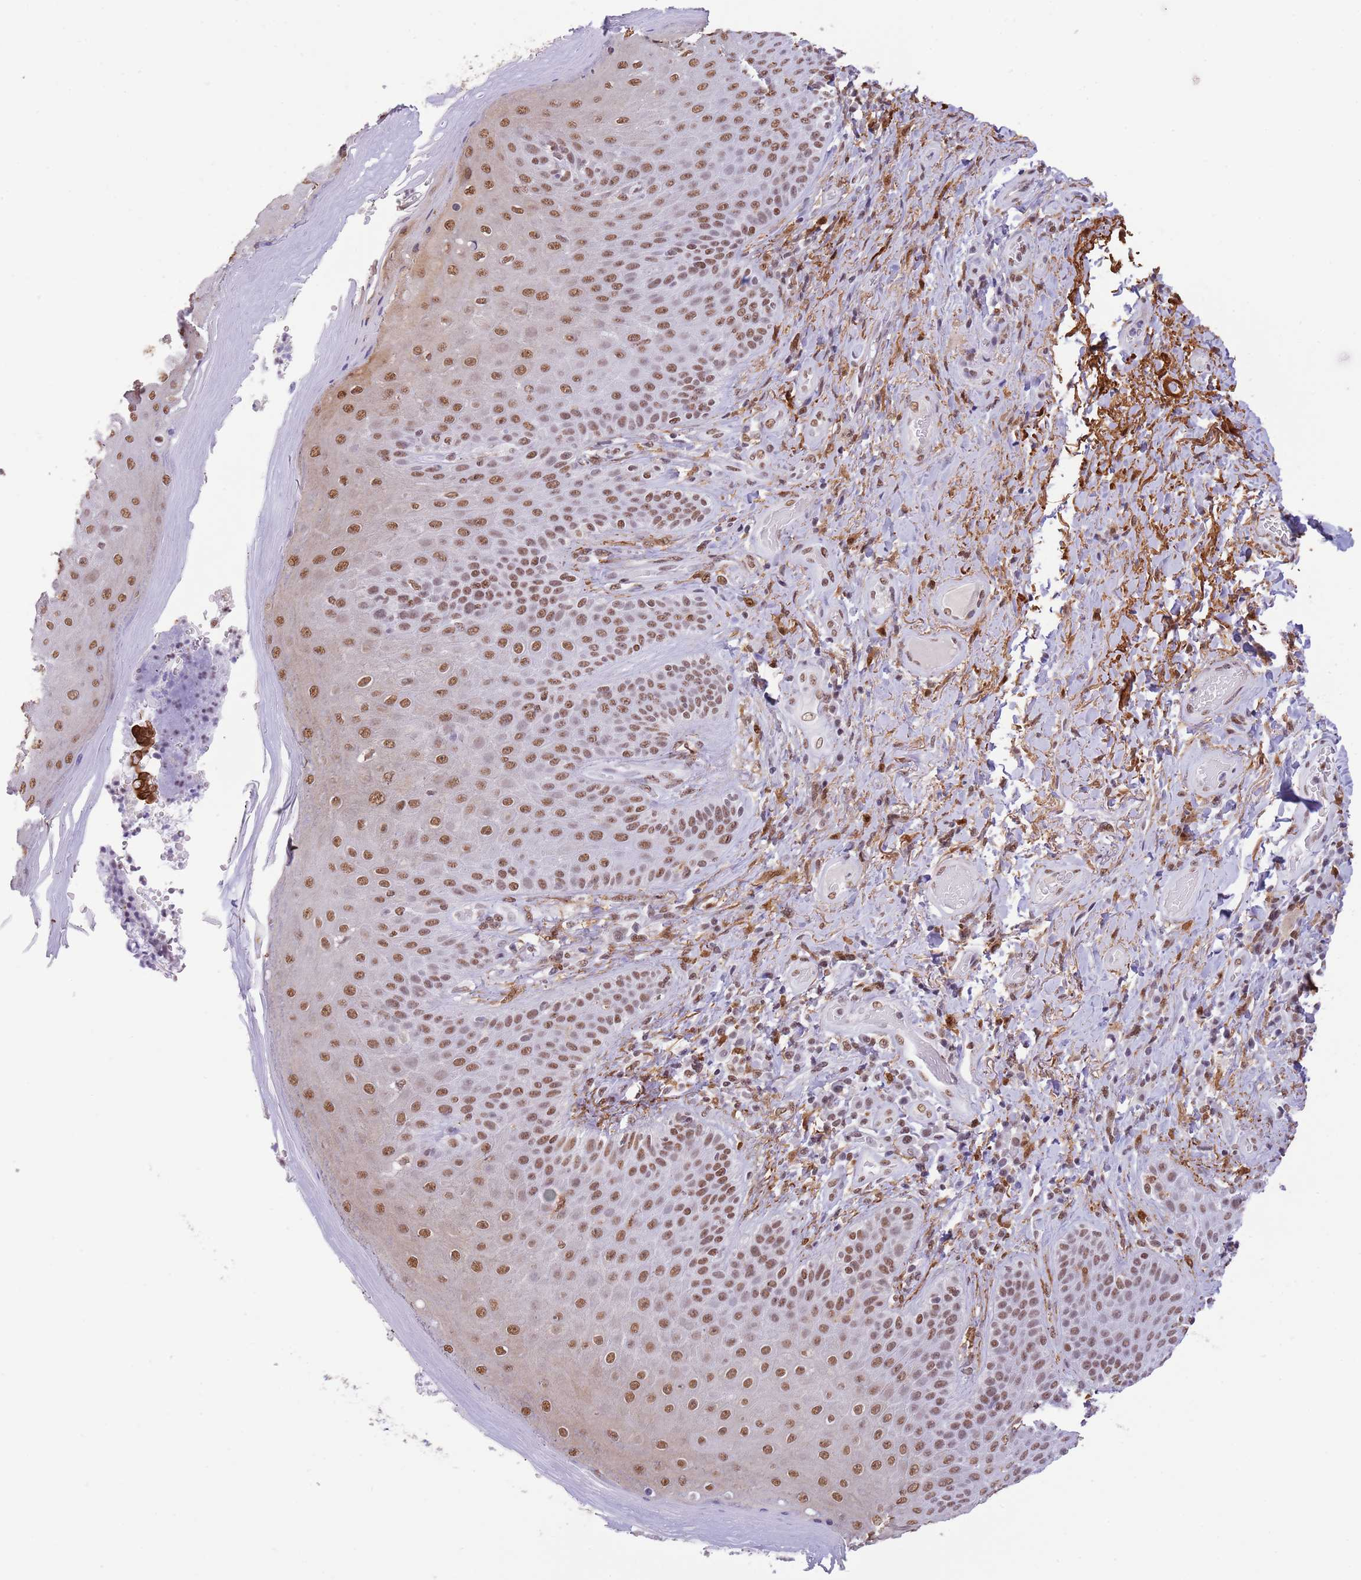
{"staining": {"intensity": "moderate", "quantity": ">75%", "location": "nuclear"}, "tissue": "skin", "cell_type": "Epidermal cells", "image_type": "normal", "snomed": [{"axis": "morphology", "description": "Normal tissue, NOS"}, {"axis": "topography", "description": "Anal"}], "caption": "A medium amount of moderate nuclear staining is identified in approximately >75% of epidermal cells in normal skin. (DAB (3,3'-diaminobenzidine) IHC, brown staining for protein, blue staining for nuclei).", "gene": "TRIM32", "patient": {"sex": "female", "age": 89}}